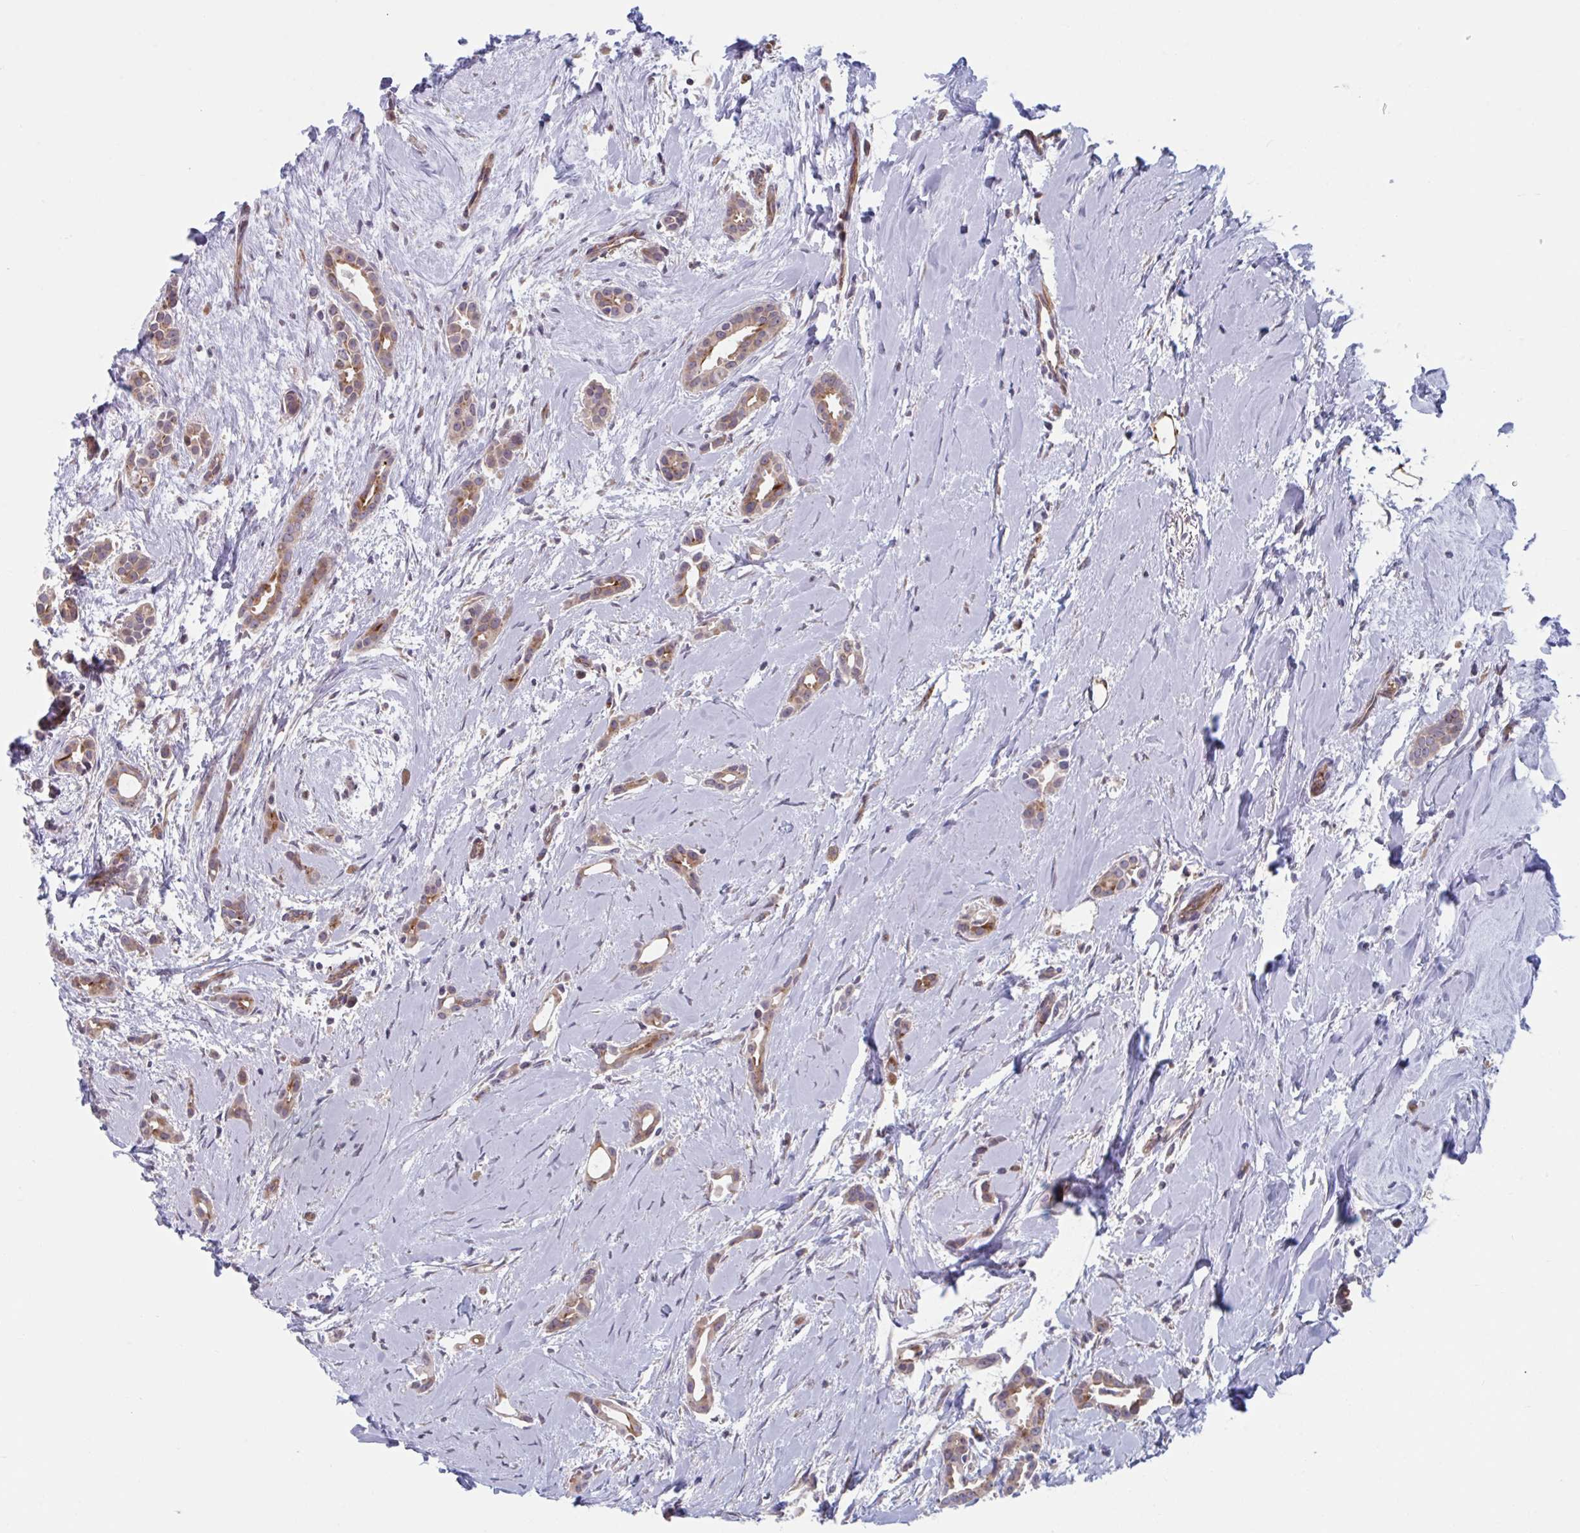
{"staining": {"intensity": "weak", "quantity": ">75%", "location": "cytoplasmic/membranous"}, "tissue": "breast cancer", "cell_type": "Tumor cells", "image_type": "cancer", "snomed": [{"axis": "morphology", "description": "Duct carcinoma"}, {"axis": "topography", "description": "Breast"}], "caption": "Immunohistochemistry staining of breast intraductal carcinoma, which exhibits low levels of weak cytoplasmic/membranous staining in approximately >75% of tumor cells indicating weak cytoplasmic/membranous protein positivity. The staining was performed using DAB (3,3'-diaminobenzidine) (brown) for protein detection and nuclei were counterstained in hematoxylin (blue).", "gene": "TNFSF10", "patient": {"sex": "female", "age": 64}}